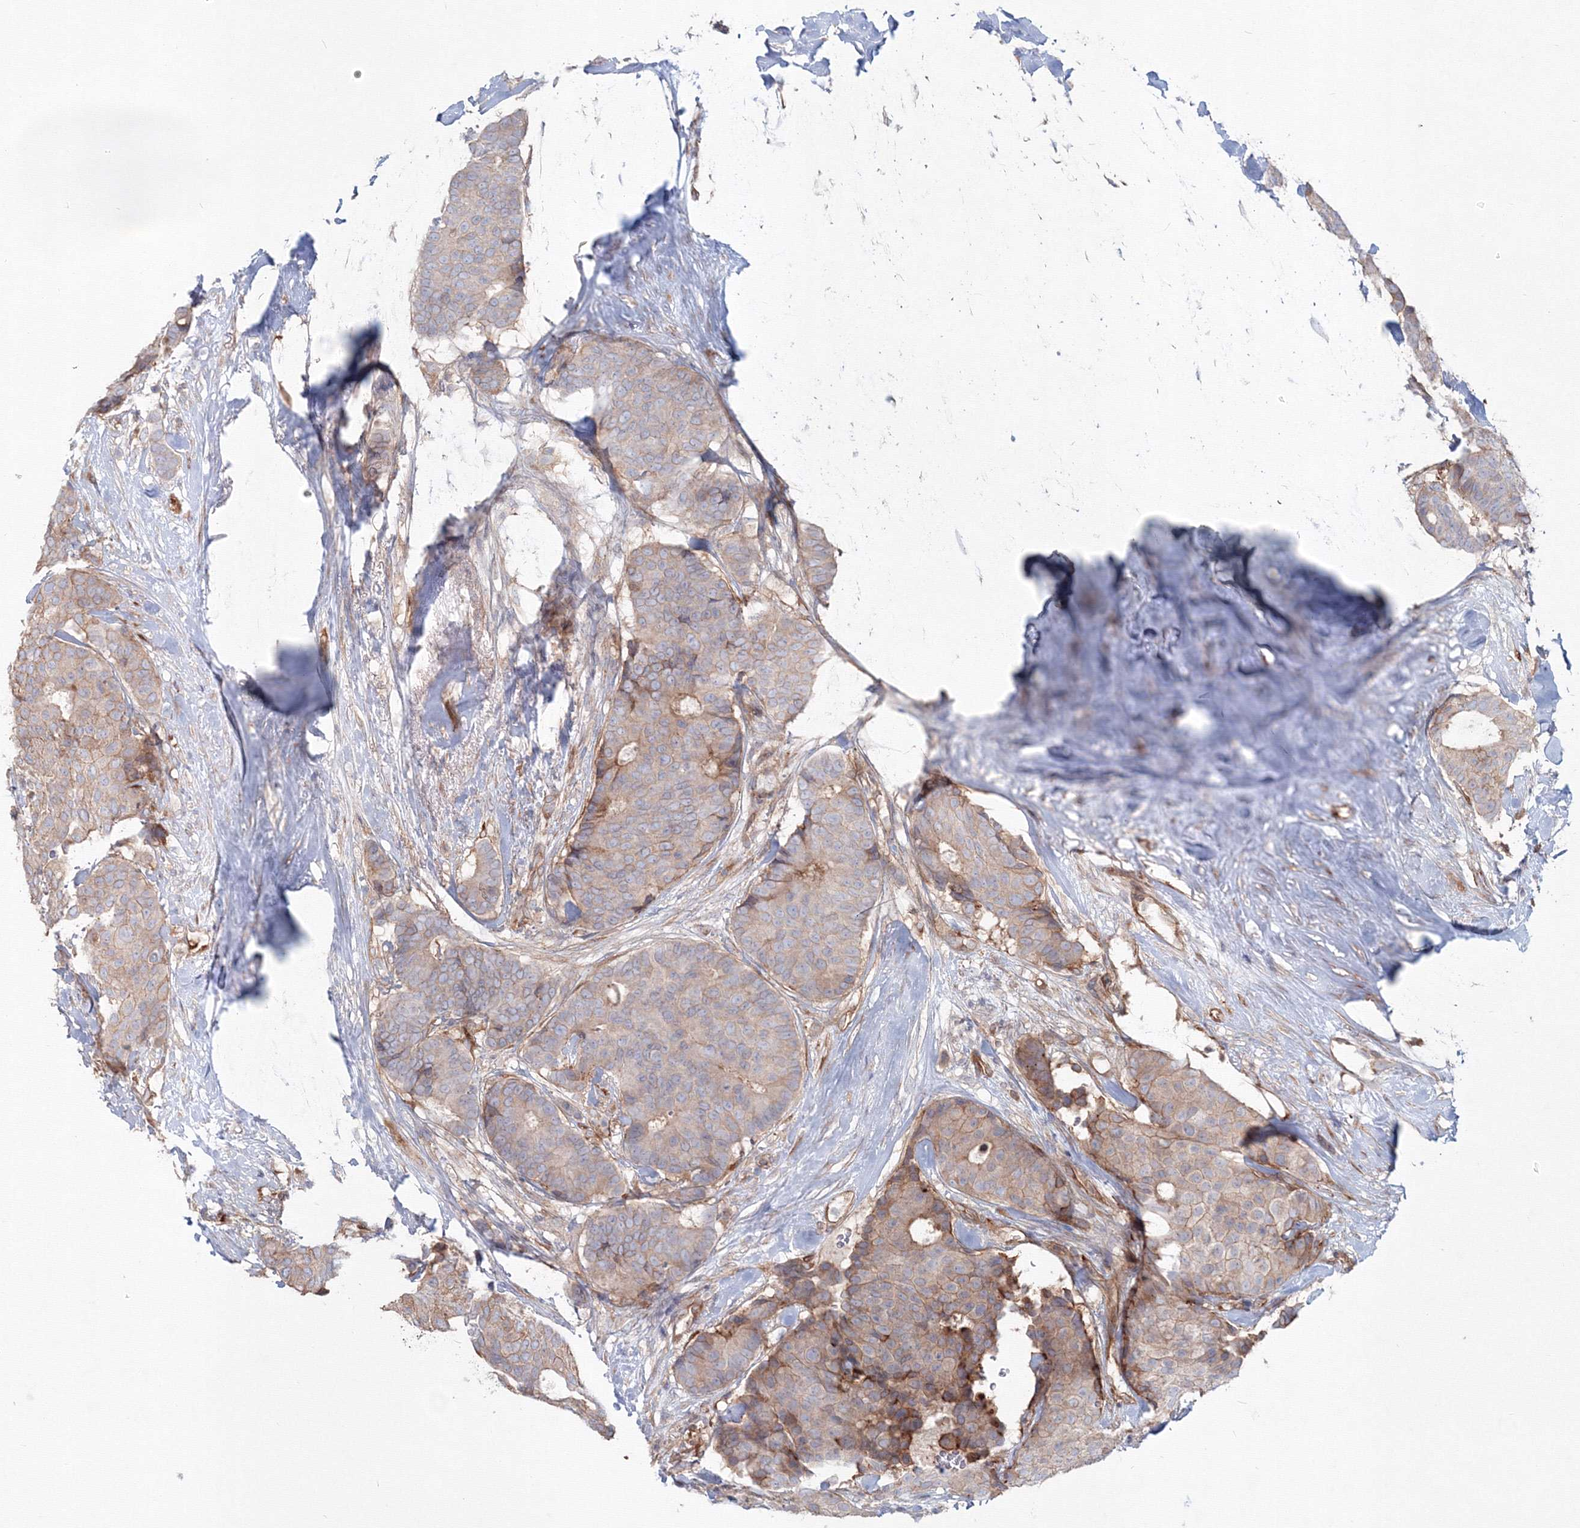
{"staining": {"intensity": "weak", "quantity": "<25%", "location": "cytoplasmic/membranous"}, "tissue": "breast cancer", "cell_type": "Tumor cells", "image_type": "cancer", "snomed": [{"axis": "morphology", "description": "Duct carcinoma"}, {"axis": "topography", "description": "Breast"}], "caption": "DAB immunohistochemical staining of human breast cancer (invasive ductal carcinoma) exhibits no significant staining in tumor cells.", "gene": "SH3PXD2A", "patient": {"sex": "female", "age": 75}}